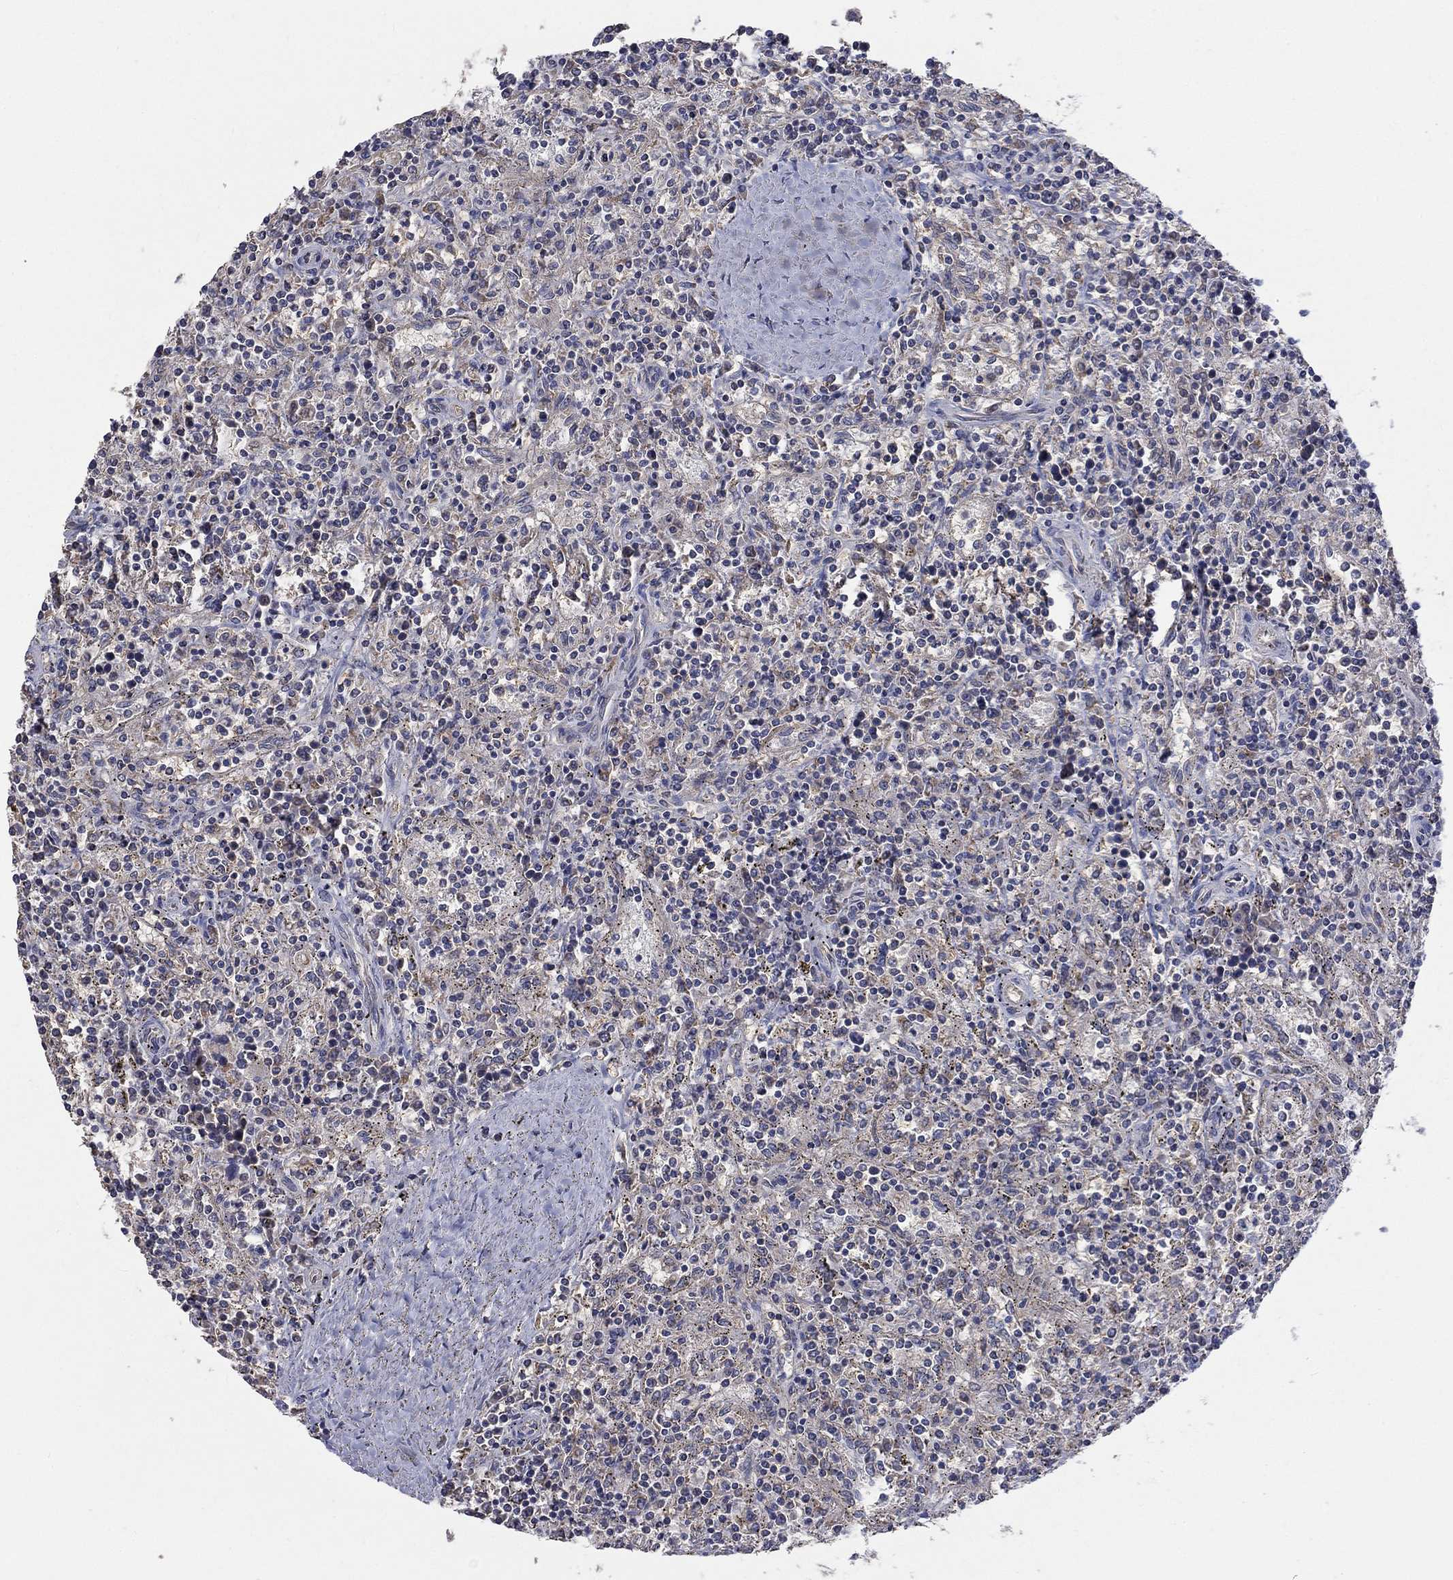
{"staining": {"intensity": "negative", "quantity": "none", "location": "none"}, "tissue": "lymphoma", "cell_type": "Tumor cells", "image_type": "cancer", "snomed": [{"axis": "morphology", "description": "Malignant lymphoma, non-Hodgkin's type, Low grade"}, {"axis": "topography", "description": "Spleen"}], "caption": "This micrograph is of malignant lymphoma, non-Hodgkin's type (low-grade) stained with immunohistochemistry to label a protein in brown with the nuclei are counter-stained blue. There is no expression in tumor cells.", "gene": "UGT8", "patient": {"sex": "male", "age": 62}}